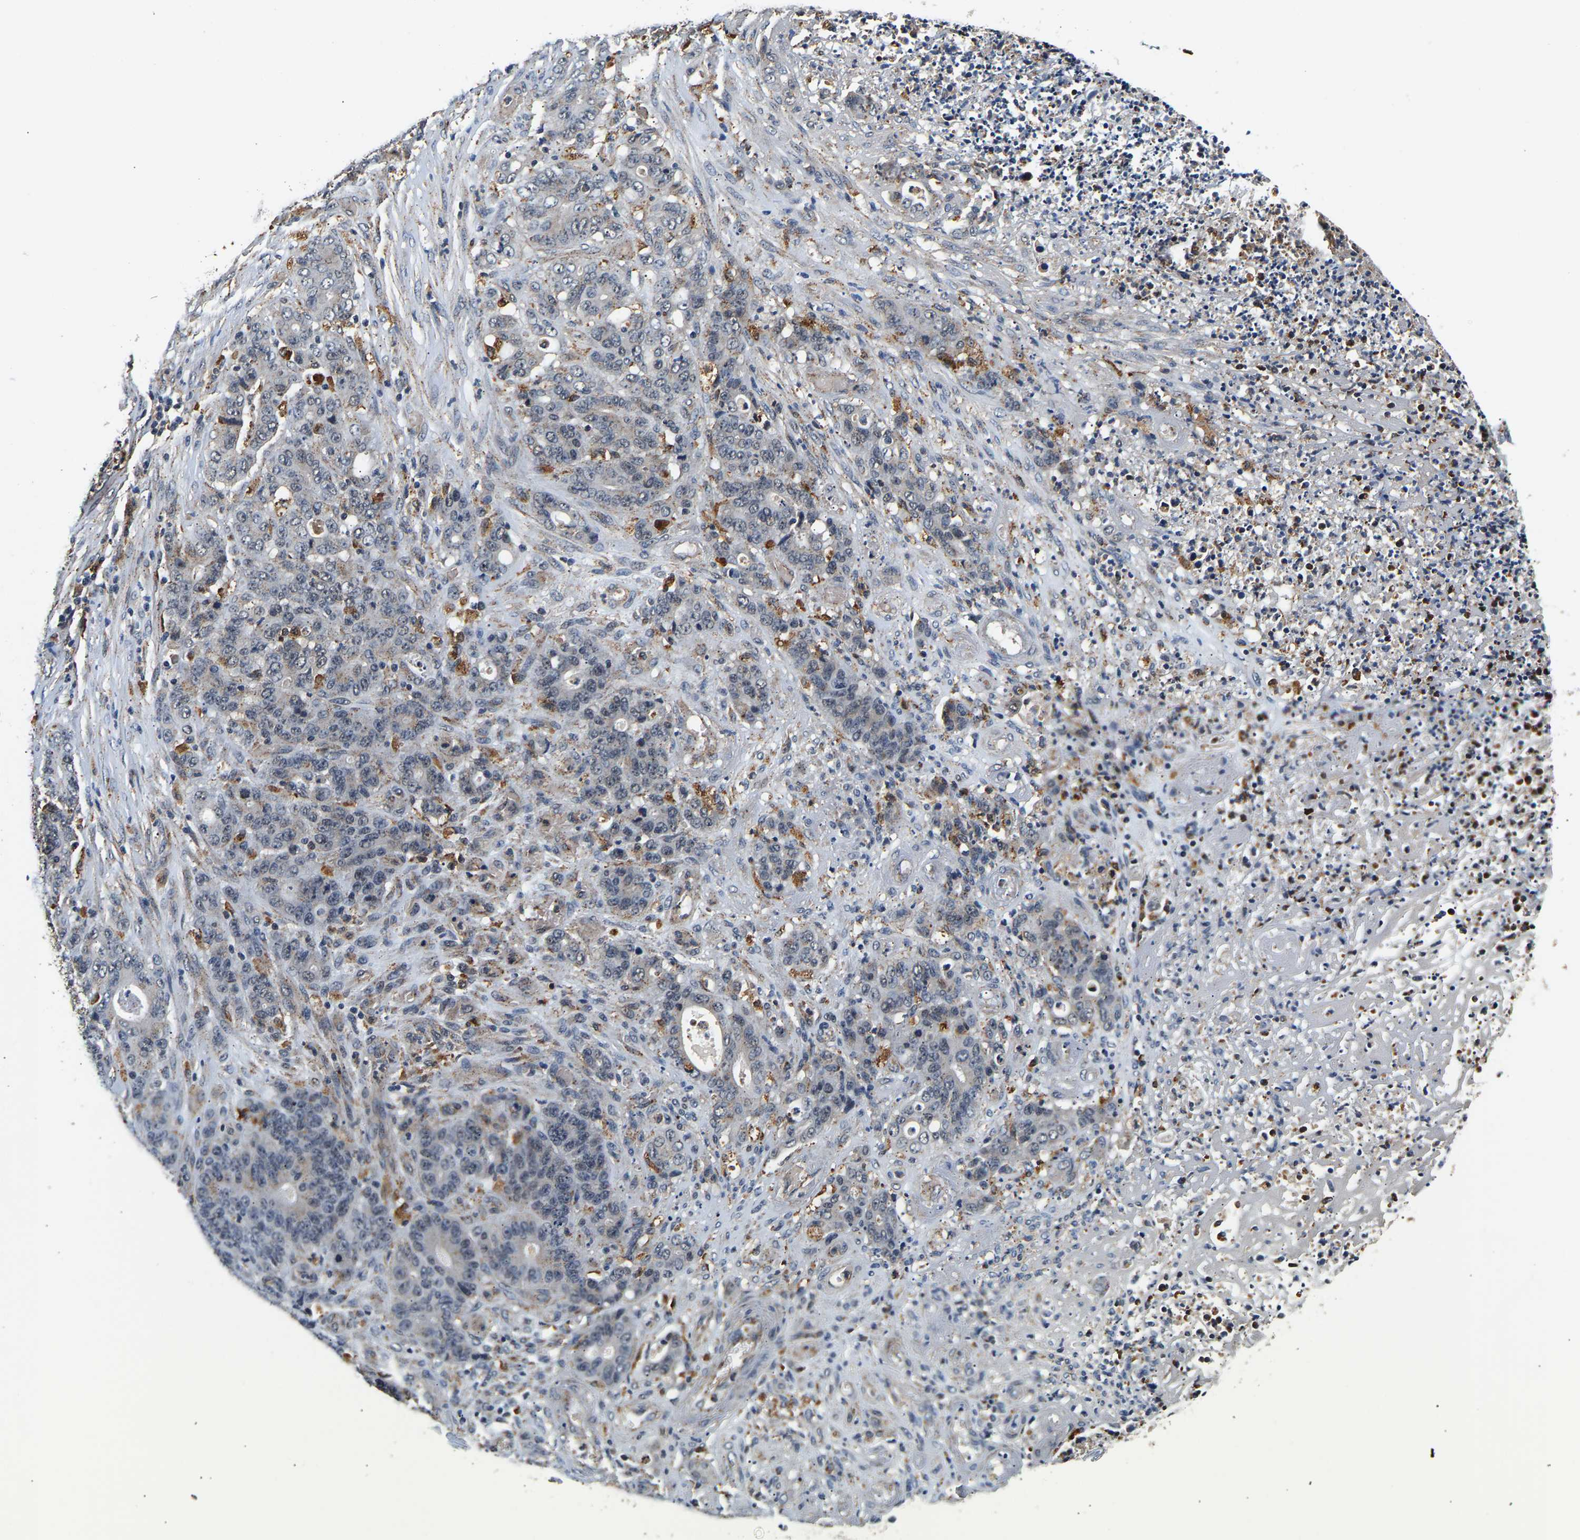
{"staining": {"intensity": "negative", "quantity": "none", "location": "none"}, "tissue": "stomach cancer", "cell_type": "Tumor cells", "image_type": "cancer", "snomed": [{"axis": "morphology", "description": "Adenocarcinoma, NOS"}, {"axis": "topography", "description": "Stomach"}], "caption": "Stomach cancer was stained to show a protein in brown. There is no significant positivity in tumor cells.", "gene": "SMU1", "patient": {"sex": "female", "age": 73}}